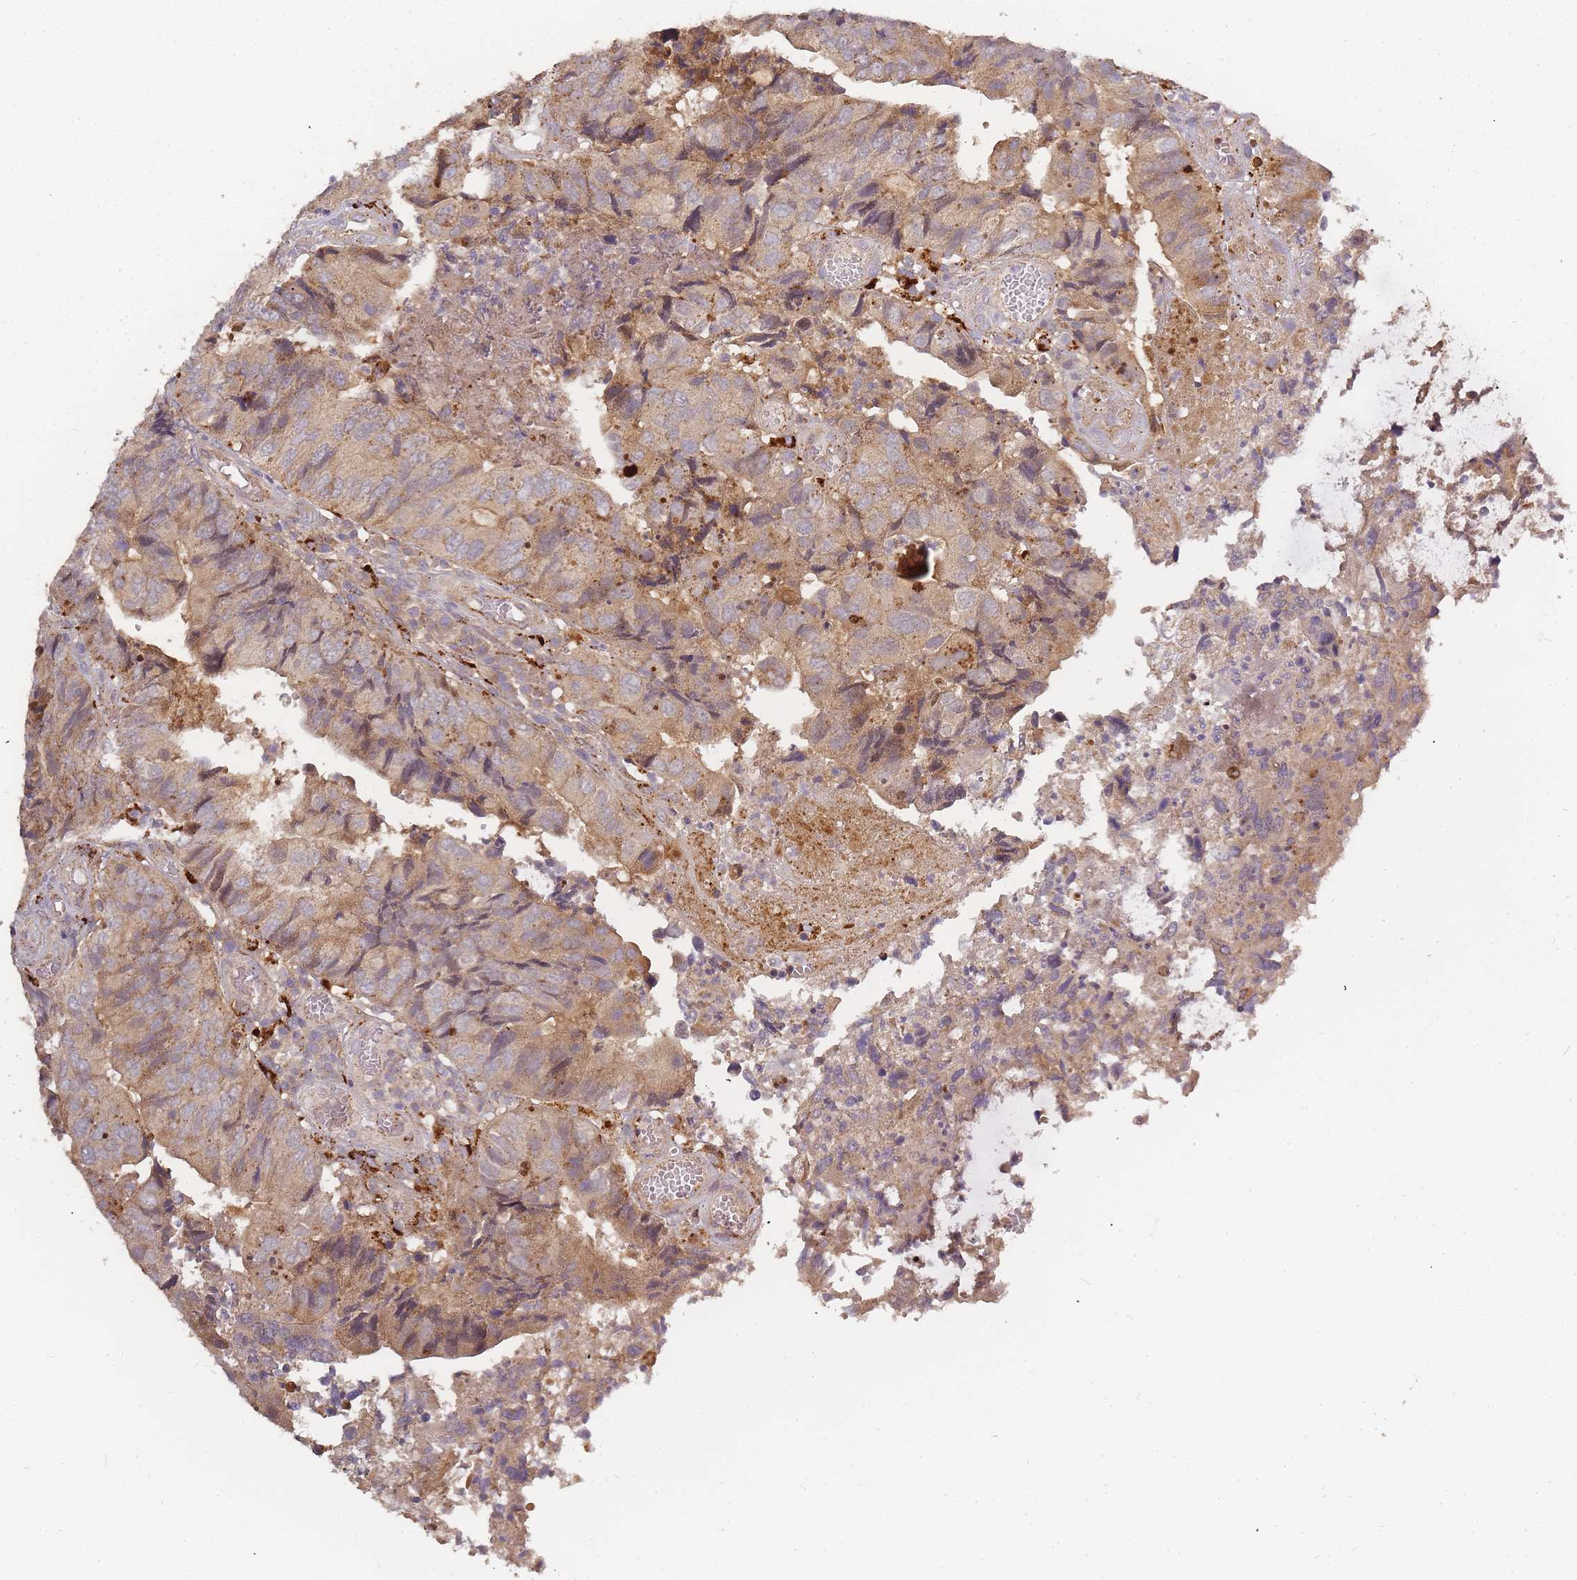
{"staining": {"intensity": "moderate", "quantity": ">75%", "location": "cytoplasmic/membranous"}, "tissue": "colorectal cancer", "cell_type": "Tumor cells", "image_type": "cancer", "snomed": [{"axis": "morphology", "description": "Adenocarcinoma, NOS"}, {"axis": "topography", "description": "Colon"}], "caption": "IHC (DAB (3,3'-diaminobenzidine)) staining of colorectal cancer shows moderate cytoplasmic/membranous protein positivity in approximately >75% of tumor cells. Nuclei are stained in blue.", "gene": "ATG5", "patient": {"sex": "female", "age": 67}}